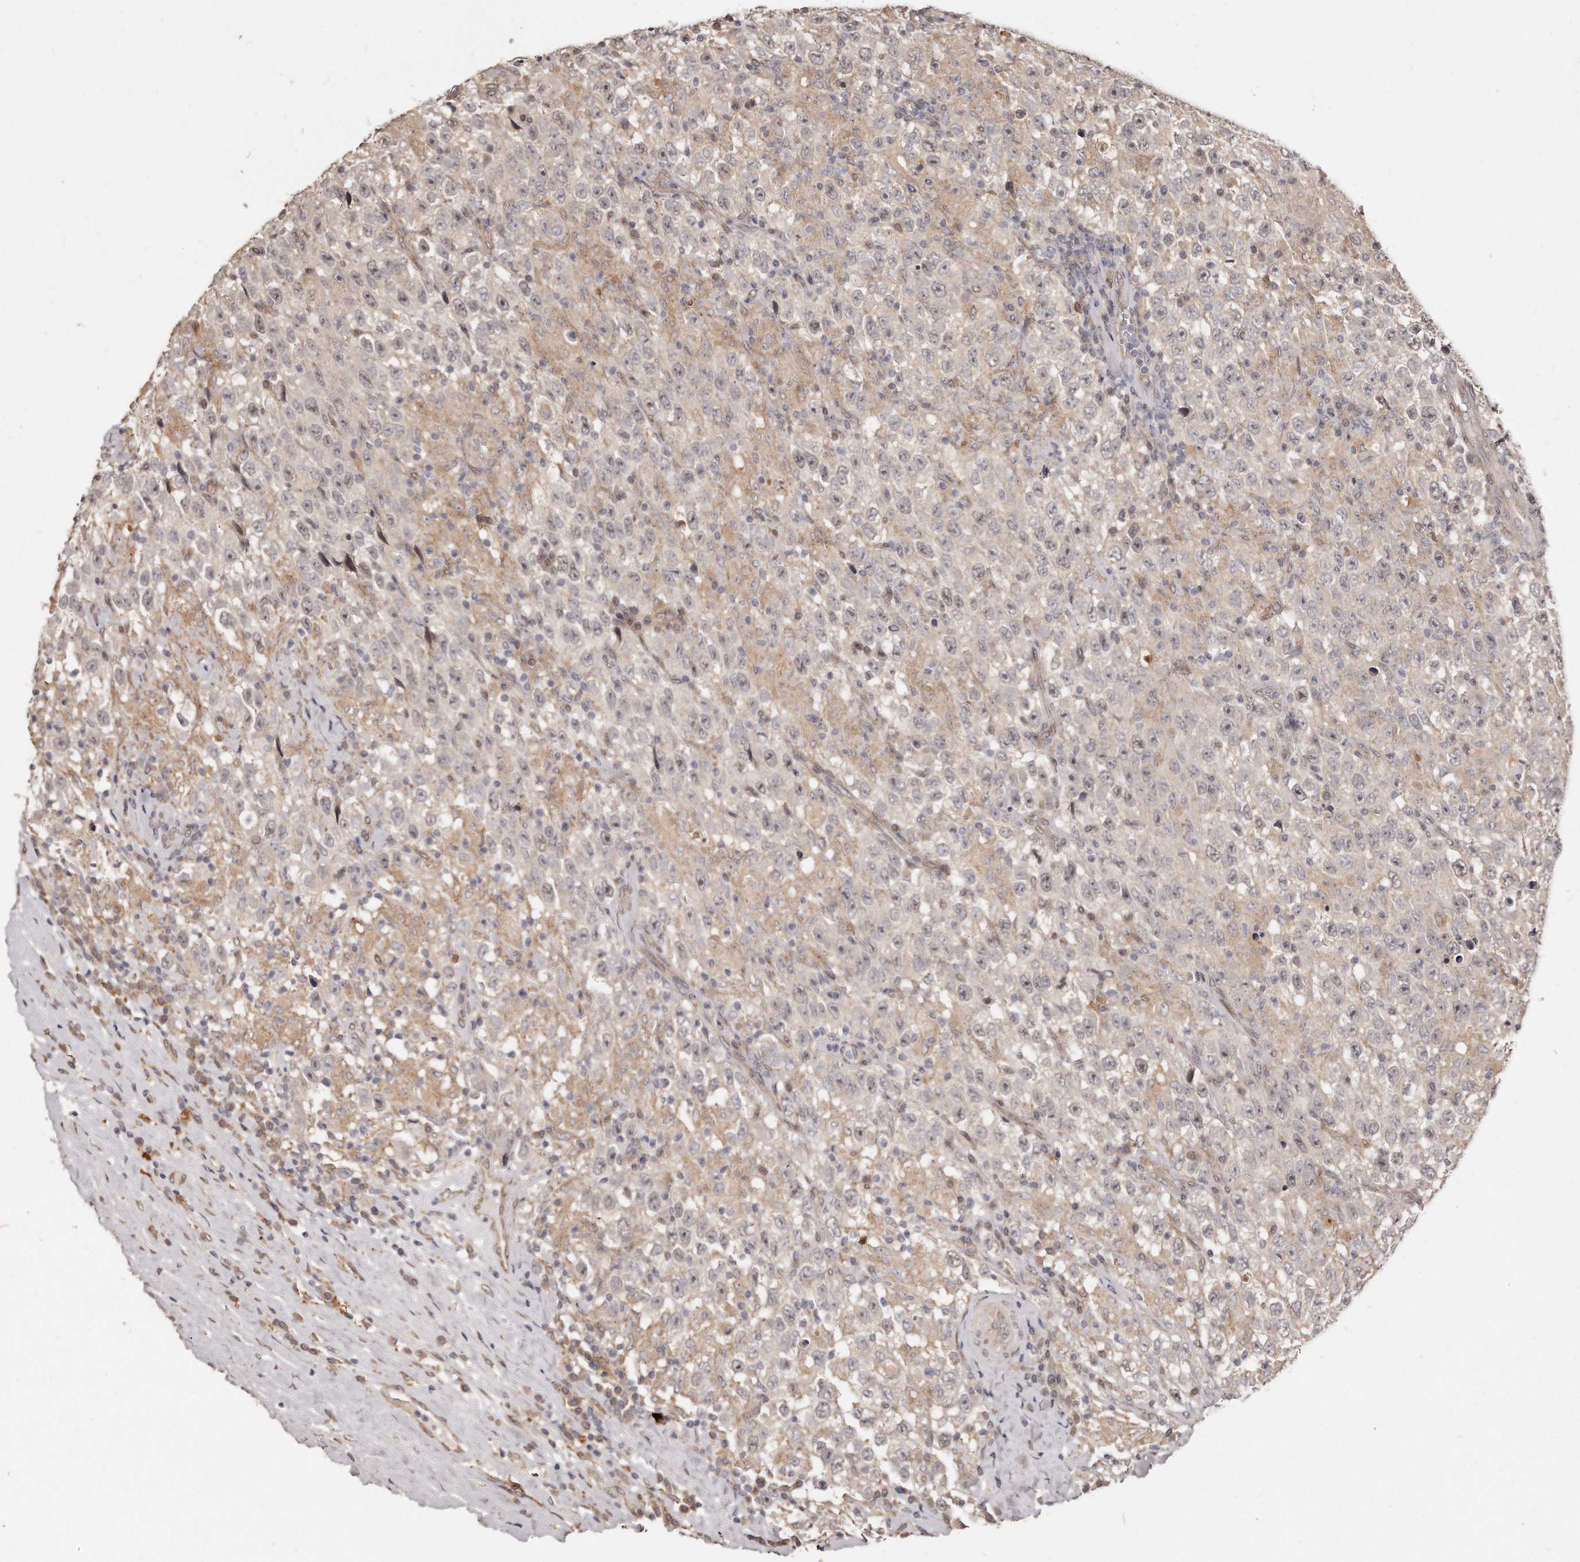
{"staining": {"intensity": "negative", "quantity": "none", "location": "none"}, "tissue": "testis cancer", "cell_type": "Tumor cells", "image_type": "cancer", "snomed": [{"axis": "morphology", "description": "Seminoma, NOS"}, {"axis": "topography", "description": "Testis"}], "caption": "This is an IHC photomicrograph of testis seminoma. There is no staining in tumor cells.", "gene": "HASPIN", "patient": {"sex": "male", "age": 41}}